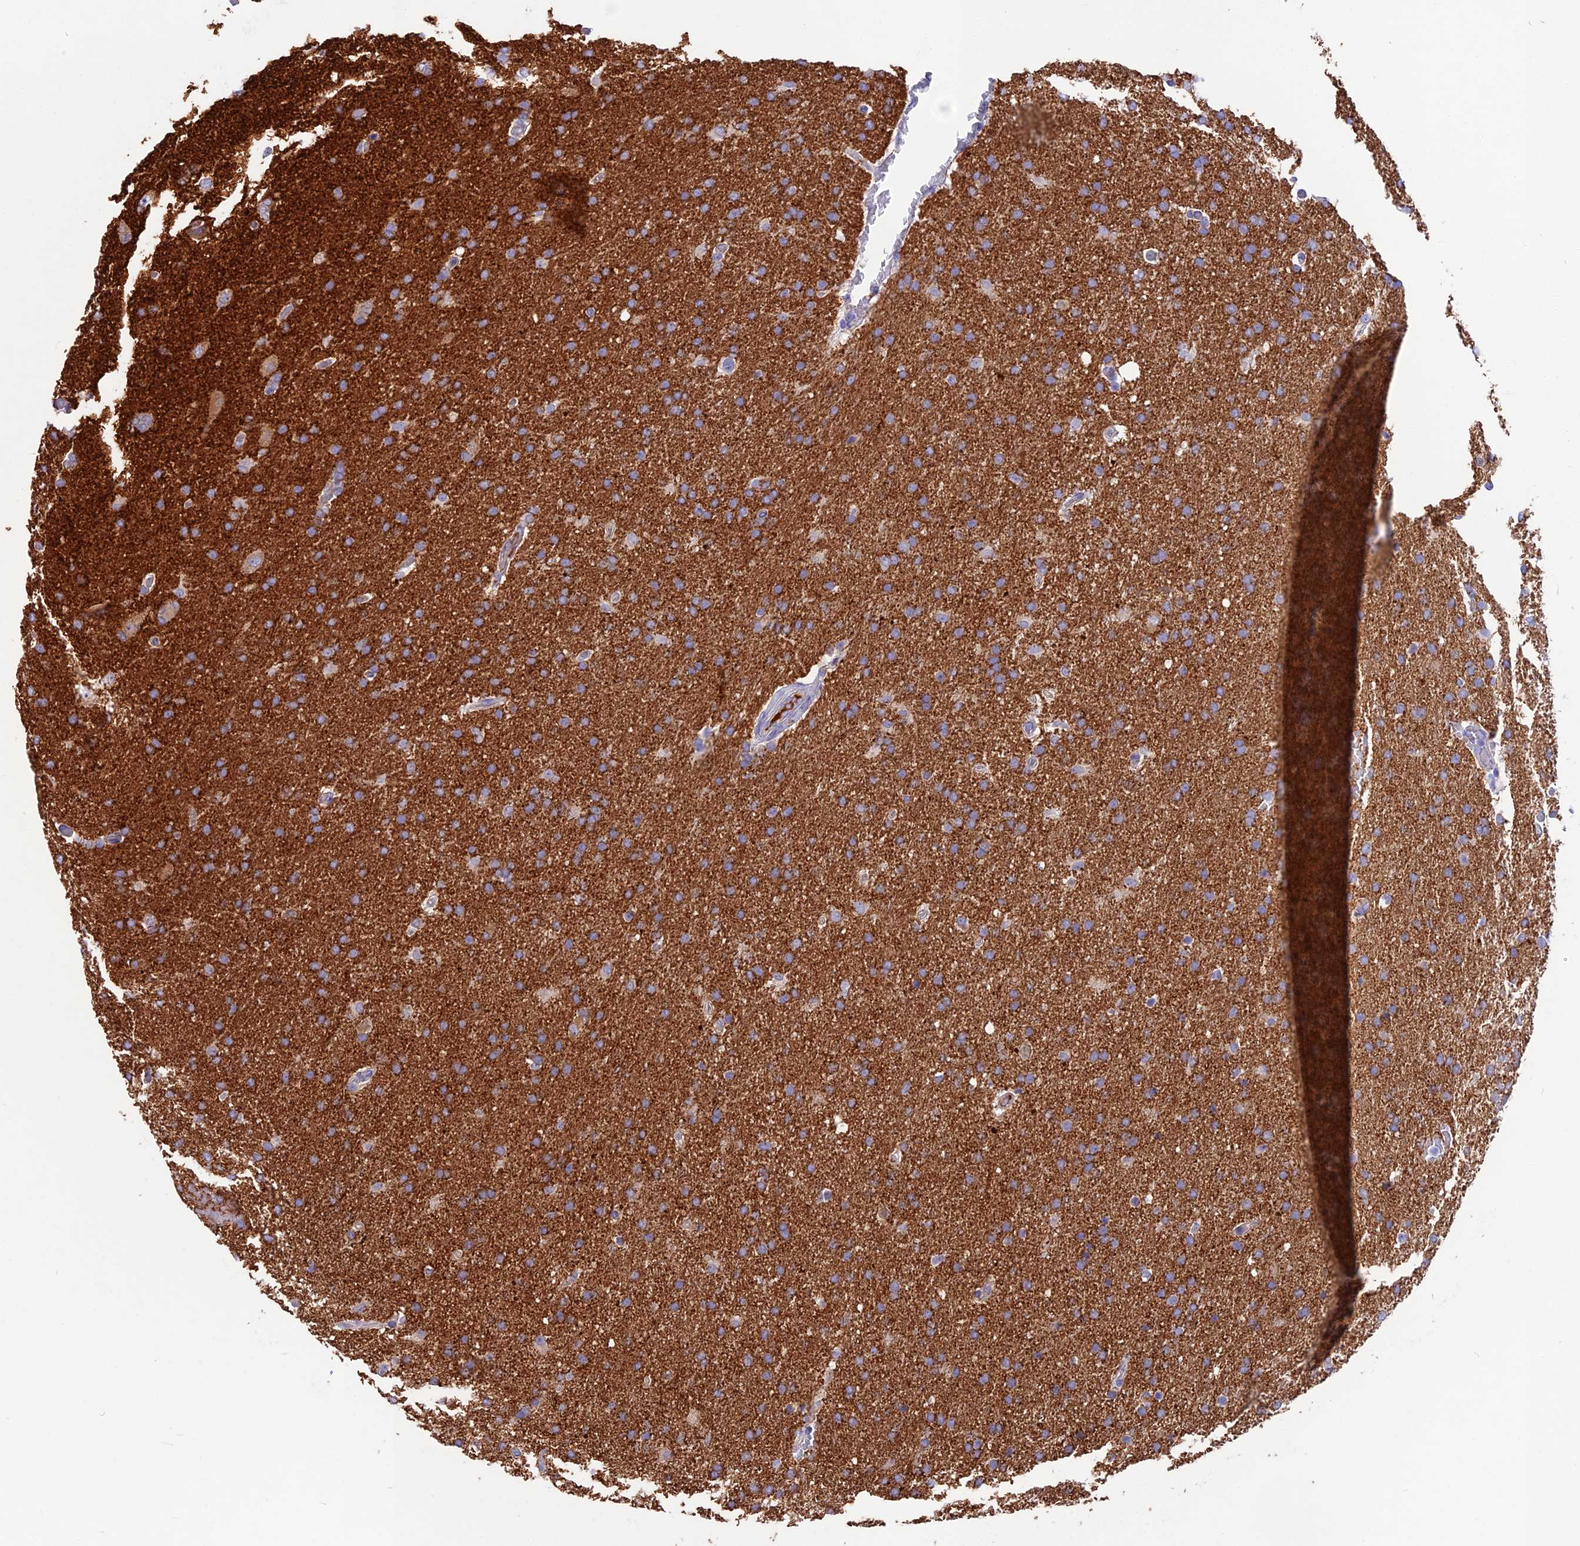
{"staining": {"intensity": "moderate", "quantity": ">75%", "location": "cytoplasmic/membranous"}, "tissue": "glioma", "cell_type": "Tumor cells", "image_type": "cancer", "snomed": [{"axis": "morphology", "description": "Glioma, malignant, High grade"}, {"axis": "topography", "description": "Brain"}], "caption": "IHC micrograph of neoplastic tissue: malignant glioma (high-grade) stained using immunohistochemistry (IHC) exhibits medium levels of moderate protein expression localized specifically in the cytoplasmic/membranous of tumor cells, appearing as a cytoplasmic/membranous brown color.", "gene": "SNAP91", "patient": {"sex": "male", "age": 72}}